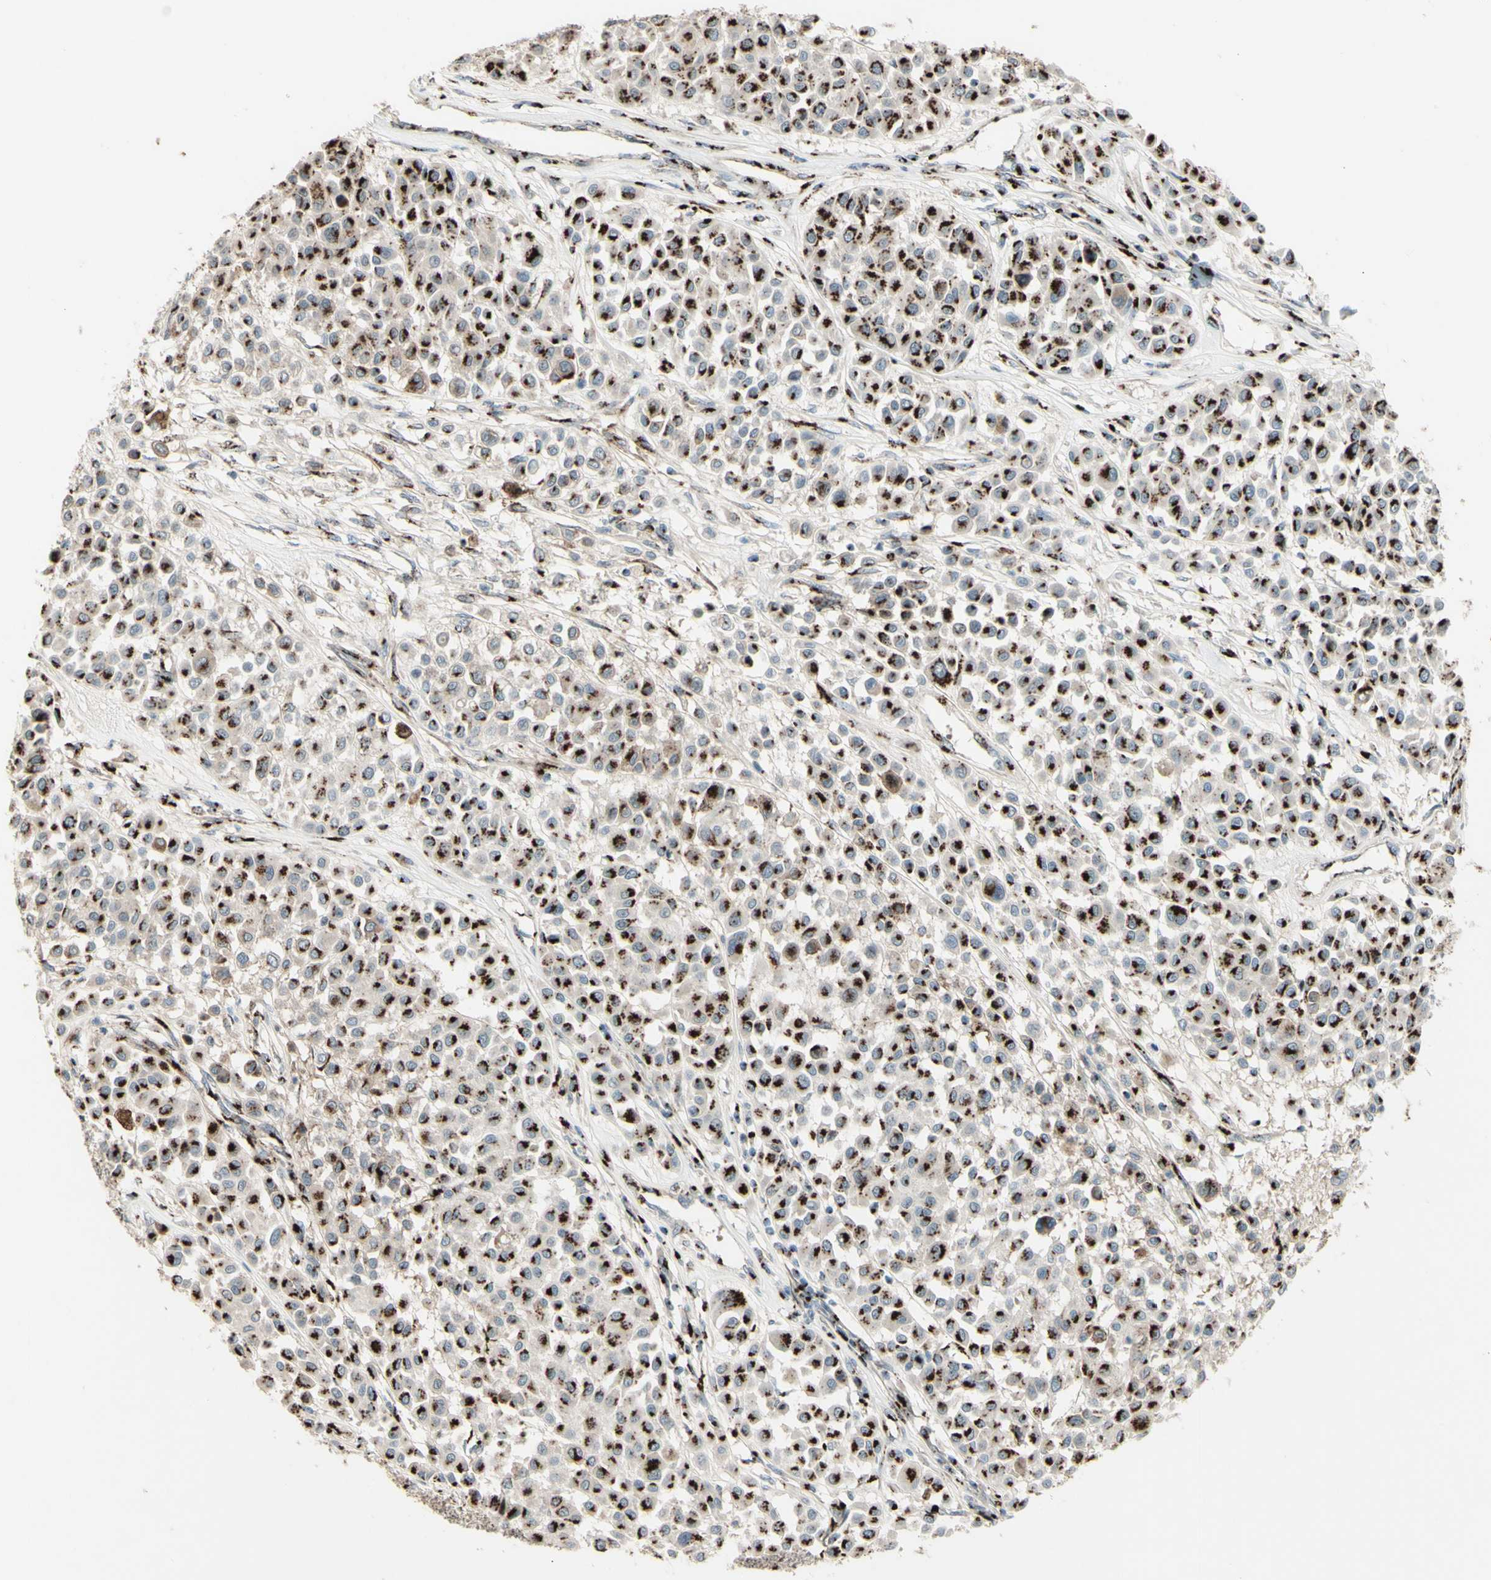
{"staining": {"intensity": "moderate", "quantity": ">75%", "location": "cytoplasmic/membranous"}, "tissue": "melanoma", "cell_type": "Tumor cells", "image_type": "cancer", "snomed": [{"axis": "morphology", "description": "Malignant melanoma, Metastatic site"}, {"axis": "topography", "description": "Soft tissue"}], "caption": "Immunohistochemical staining of melanoma demonstrates moderate cytoplasmic/membranous protein expression in approximately >75% of tumor cells.", "gene": "BPNT2", "patient": {"sex": "male", "age": 41}}